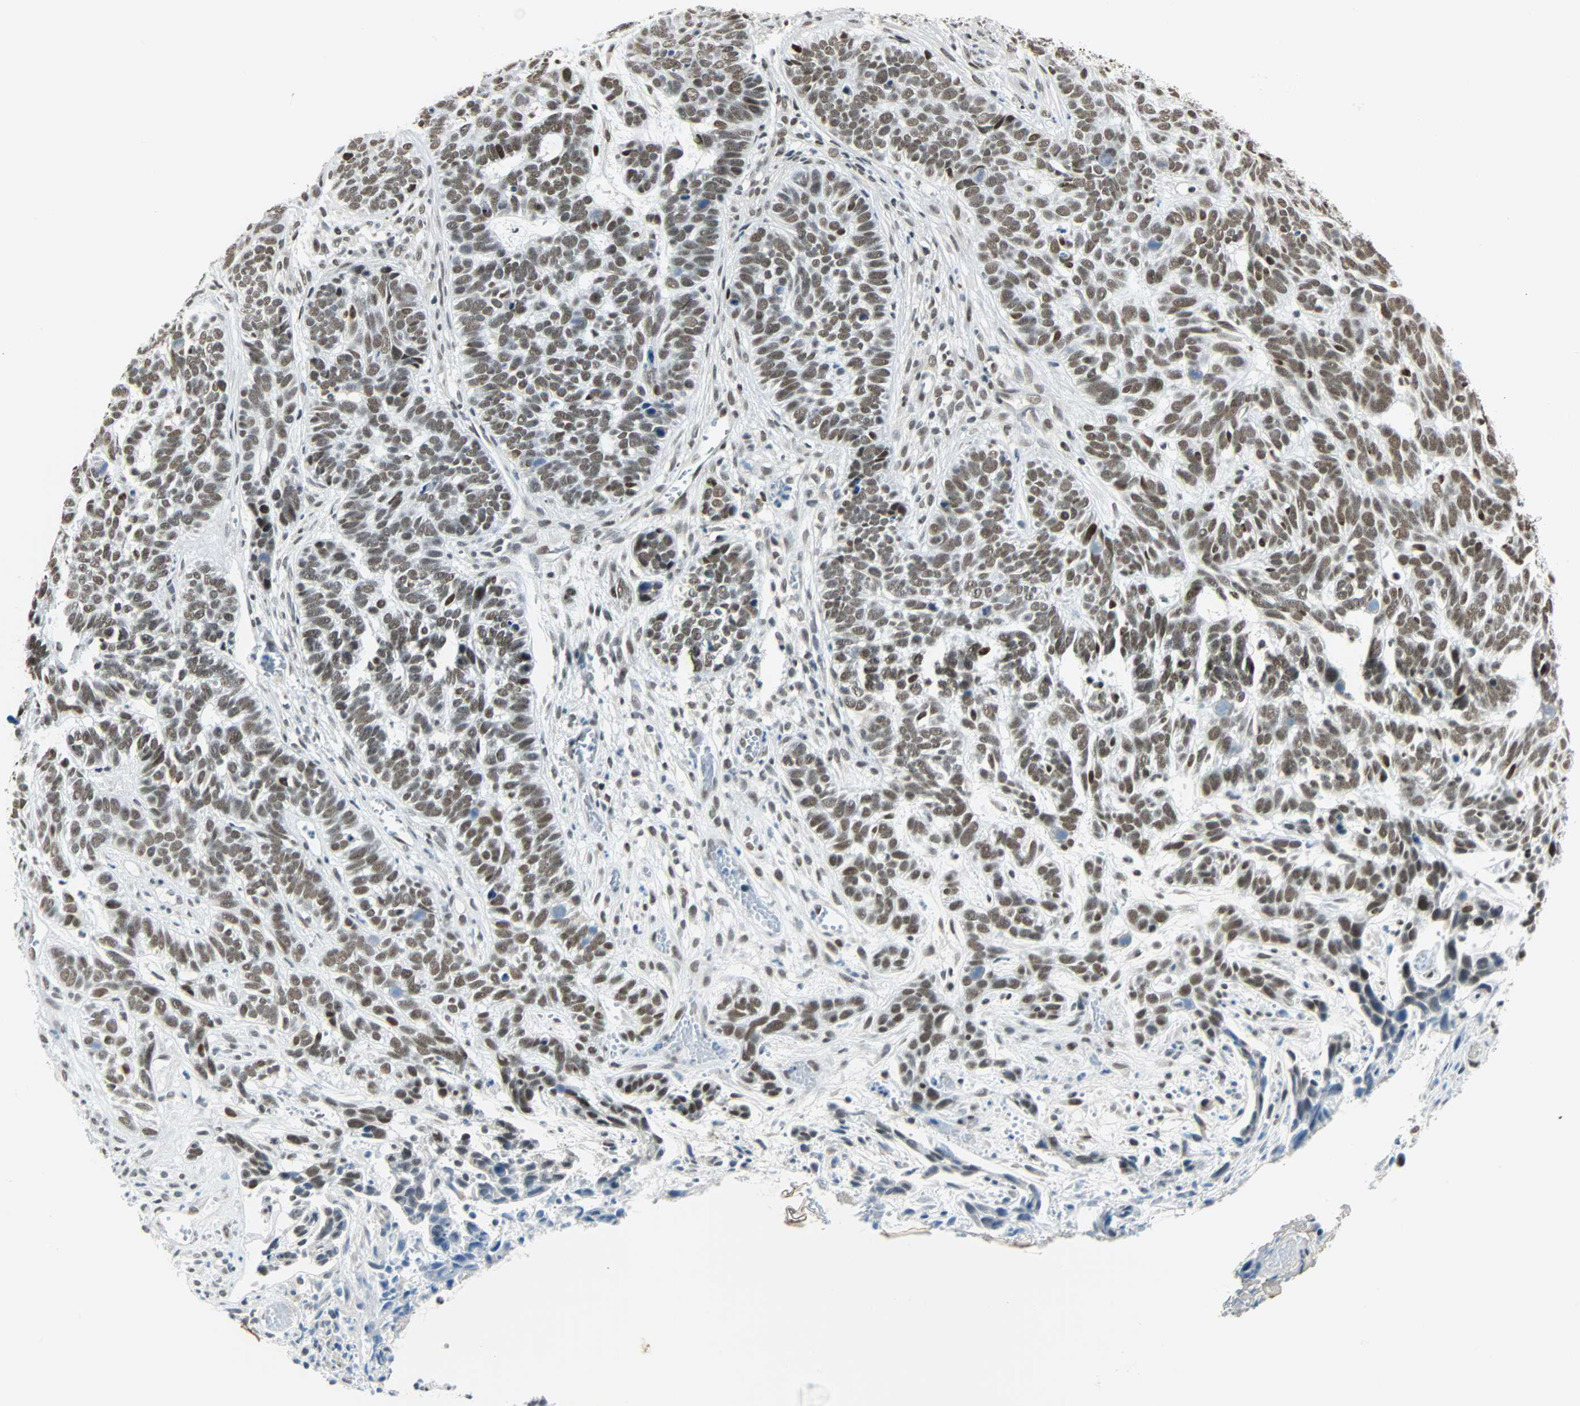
{"staining": {"intensity": "moderate", "quantity": ">75%", "location": "nuclear"}, "tissue": "skin cancer", "cell_type": "Tumor cells", "image_type": "cancer", "snomed": [{"axis": "morphology", "description": "Basal cell carcinoma"}, {"axis": "topography", "description": "Skin"}], "caption": "Brown immunohistochemical staining in human skin cancer shows moderate nuclear expression in about >75% of tumor cells.", "gene": "NELFE", "patient": {"sex": "male", "age": 87}}